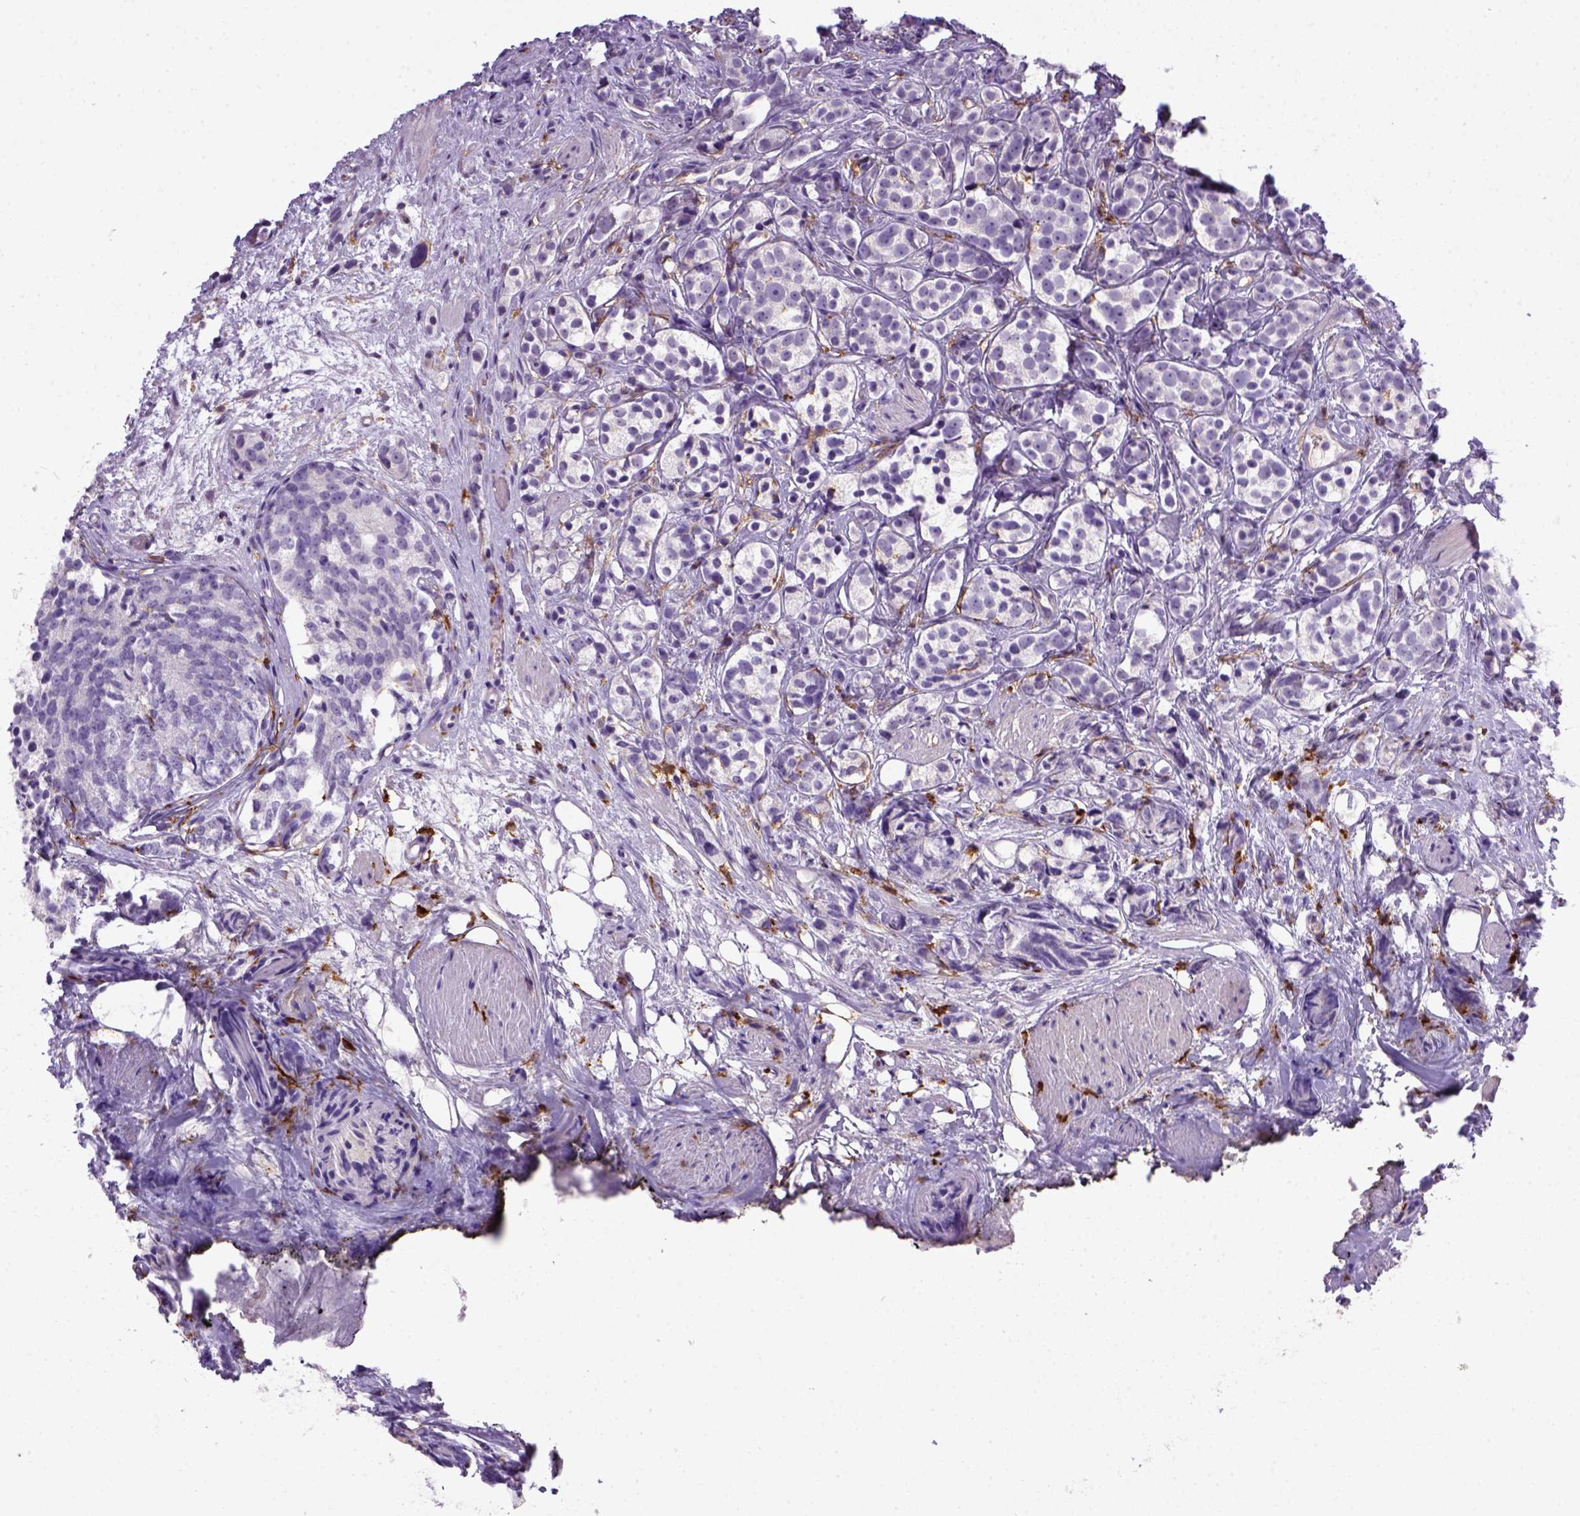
{"staining": {"intensity": "negative", "quantity": "none", "location": "none"}, "tissue": "prostate cancer", "cell_type": "Tumor cells", "image_type": "cancer", "snomed": [{"axis": "morphology", "description": "Adenocarcinoma, High grade"}, {"axis": "topography", "description": "Prostate"}], "caption": "High magnification brightfield microscopy of adenocarcinoma (high-grade) (prostate) stained with DAB (3,3'-diaminobenzidine) (brown) and counterstained with hematoxylin (blue): tumor cells show no significant positivity. The staining is performed using DAB brown chromogen with nuclei counter-stained in using hematoxylin.", "gene": "CD14", "patient": {"sex": "male", "age": 53}}